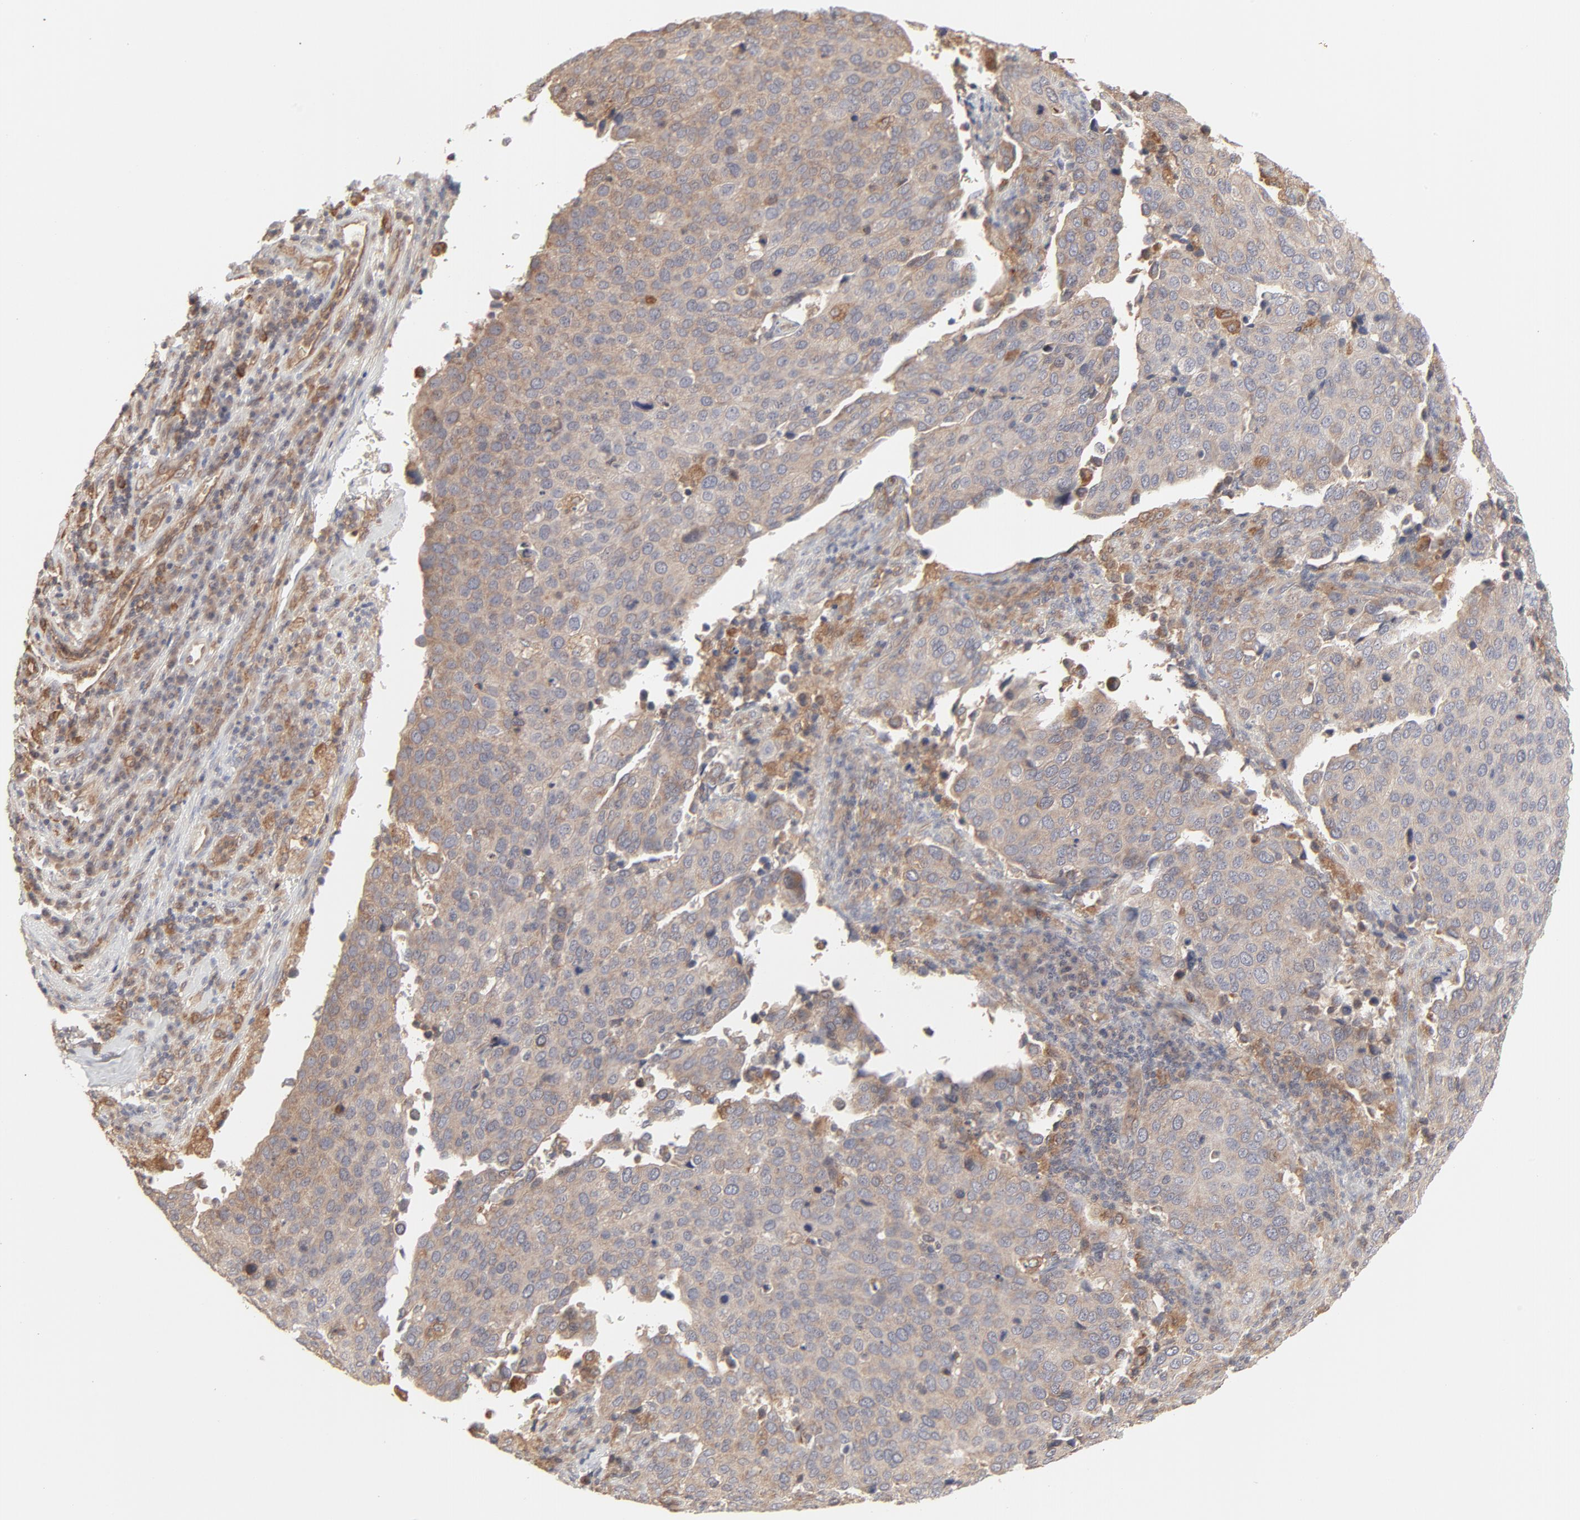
{"staining": {"intensity": "weak", "quantity": ">75%", "location": "cytoplasmic/membranous"}, "tissue": "cervical cancer", "cell_type": "Tumor cells", "image_type": "cancer", "snomed": [{"axis": "morphology", "description": "Squamous cell carcinoma, NOS"}, {"axis": "topography", "description": "Cervix"}], "caption": "Weak cytoplasmic/membranous staining is appreciated in about >75% of tumor cells in cervical cancer (squamous cell carcinoma).", "gene": "RAB5C", "patient": {"sex": "female", "age": 54}}